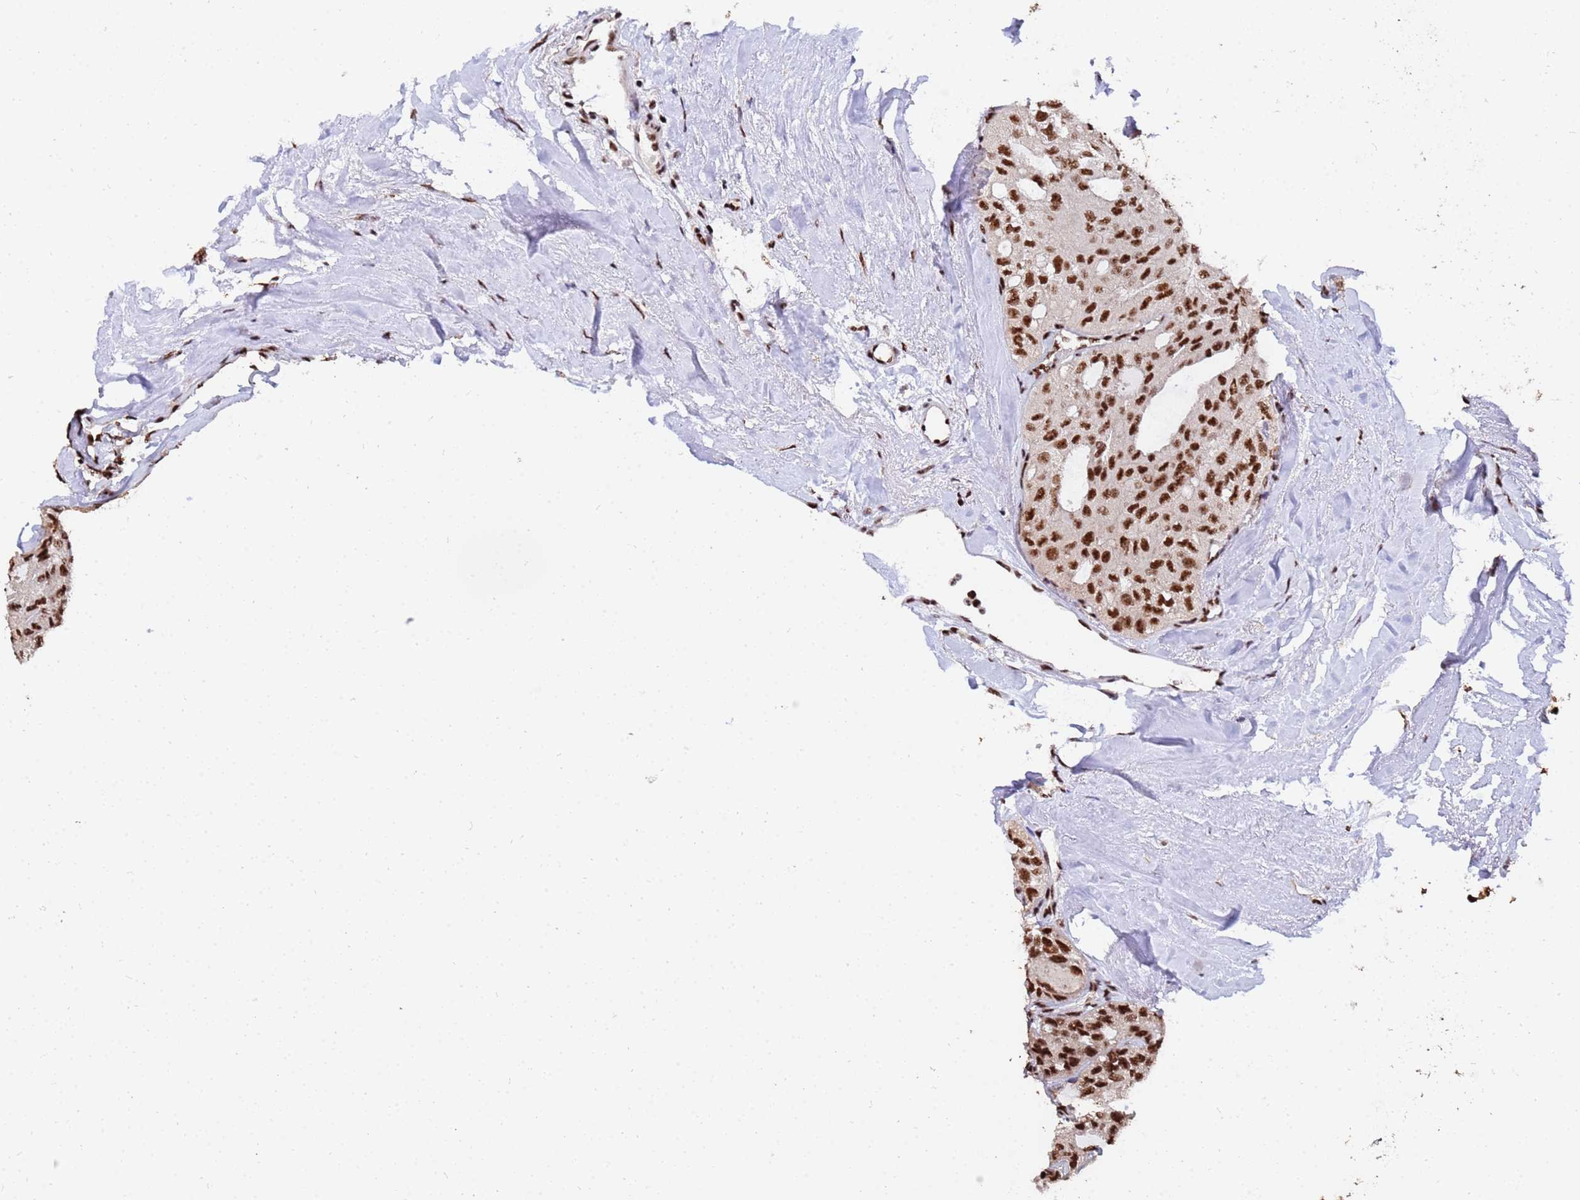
{"staining": {"intensity": "strong", "quantity": ">75%", "location": "nuclear"}, "tissue": "thyroid cancer", "cell_type": "Tumor cells", "image_type": "cancer", "snomed": [{"axis": "morphology", "description": "Follicular adenoma carcinoma, NOS"}, {"axis": "topography", "description": "Thyroid gland"}], "caption": "Tumor cells exhibit high levels of strong nuclear staining in approximately >75% of cells in human thyroid cancer (follicular adenoma carcinoma).", "gene": "SF3B2", "patient": {"sex": "male", "age": 75}}